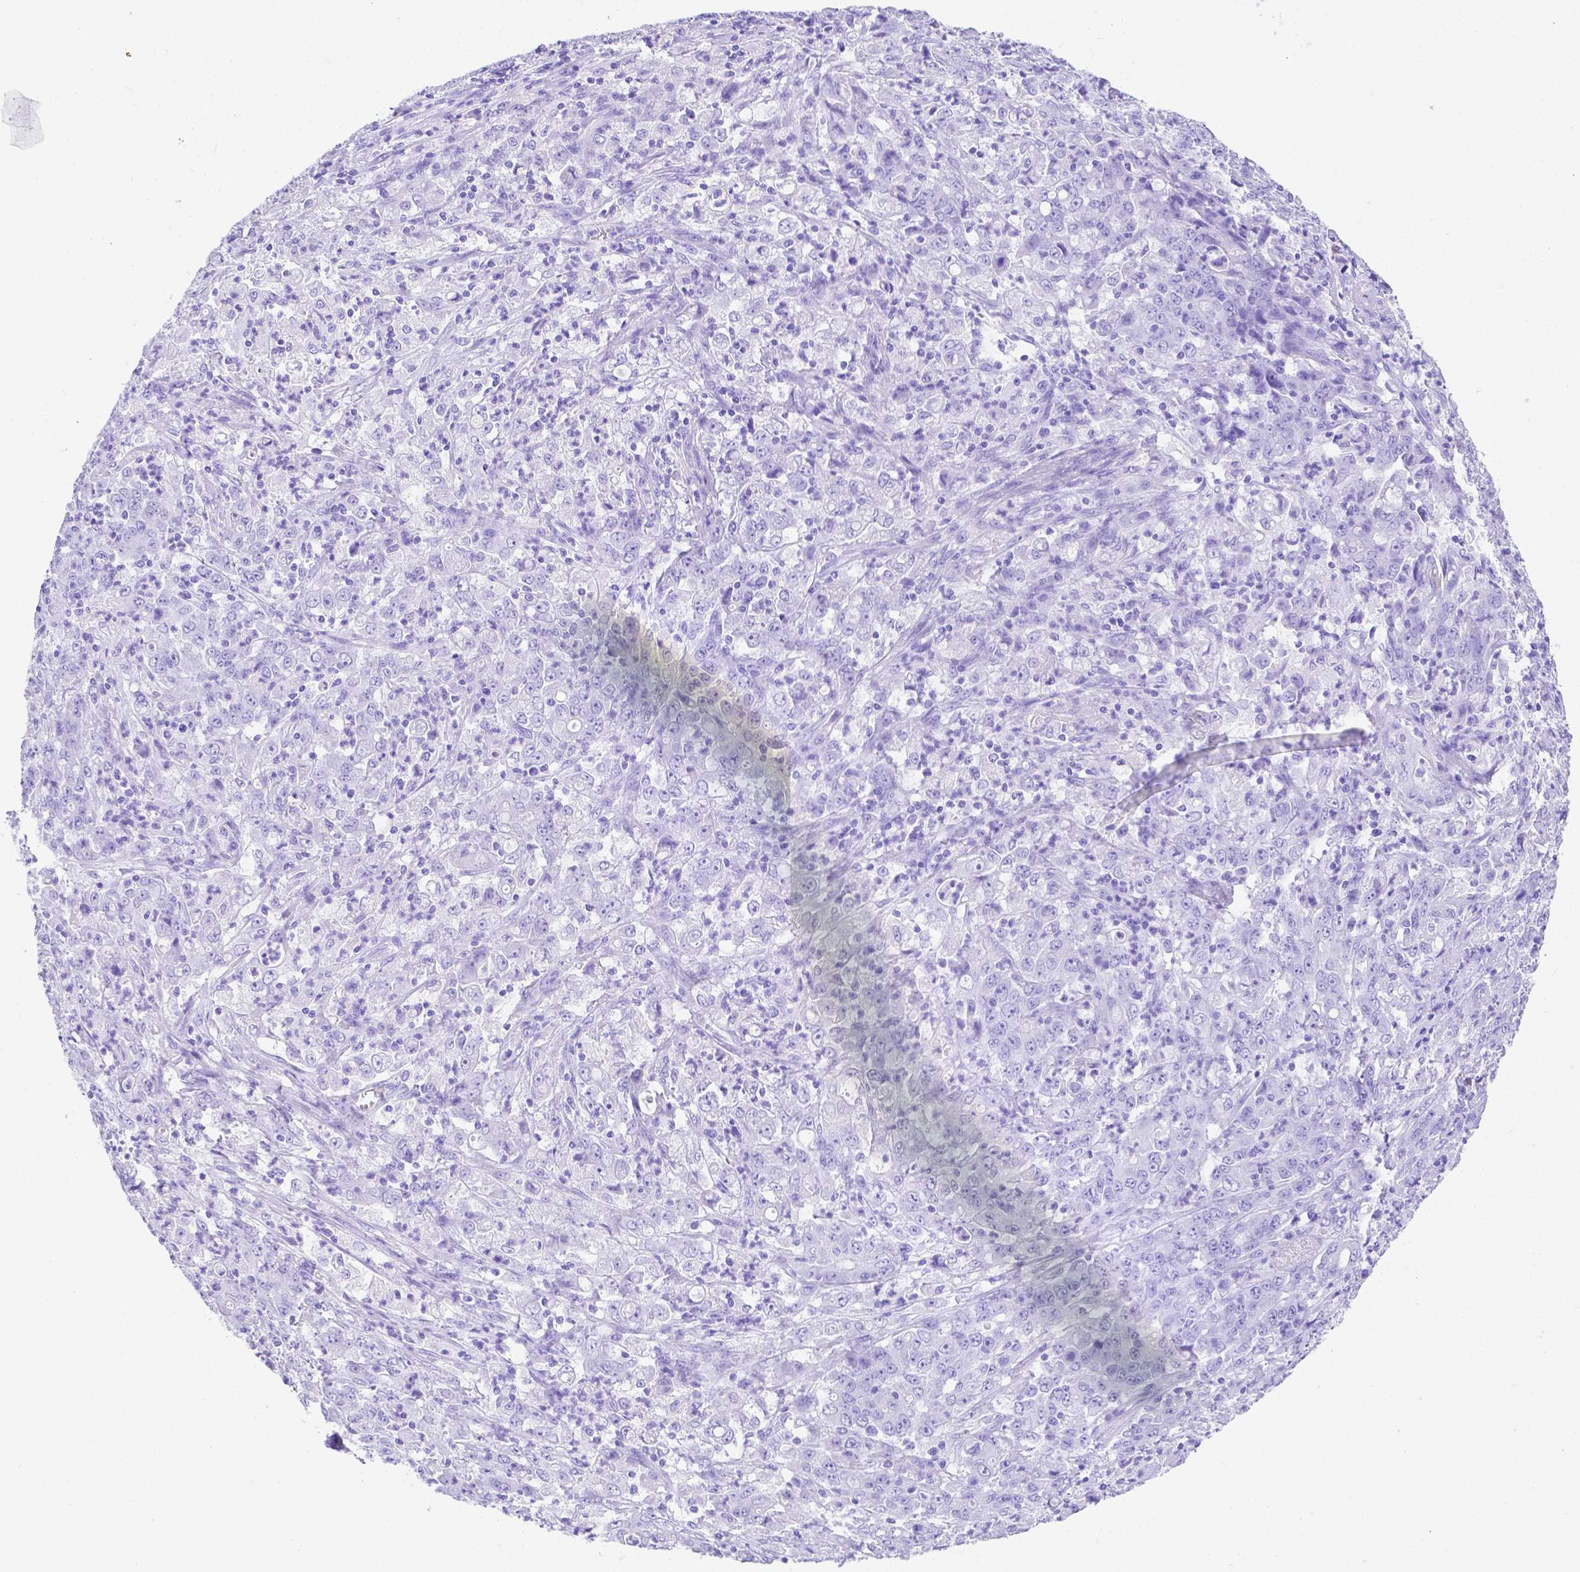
{"staining": {"intensity": "negative", "quantity": "none", "location": "none"}, "tissue": "stomach cancer", "cell_type": "Tumor cells", "image_type": "cancer", "snomed": [{"axis": "morphology", "description": "Adenocarcinoma, NOS"}, {"axis": "topography", "description": "Stomach, lower"}], "caption": "A micrograph of stomach adenocarcinoma stained for a protein demonstrates no brown staining in tumor cells.", "gene": "SMR3A", "patient": {"sex": "female", "age": 71}}